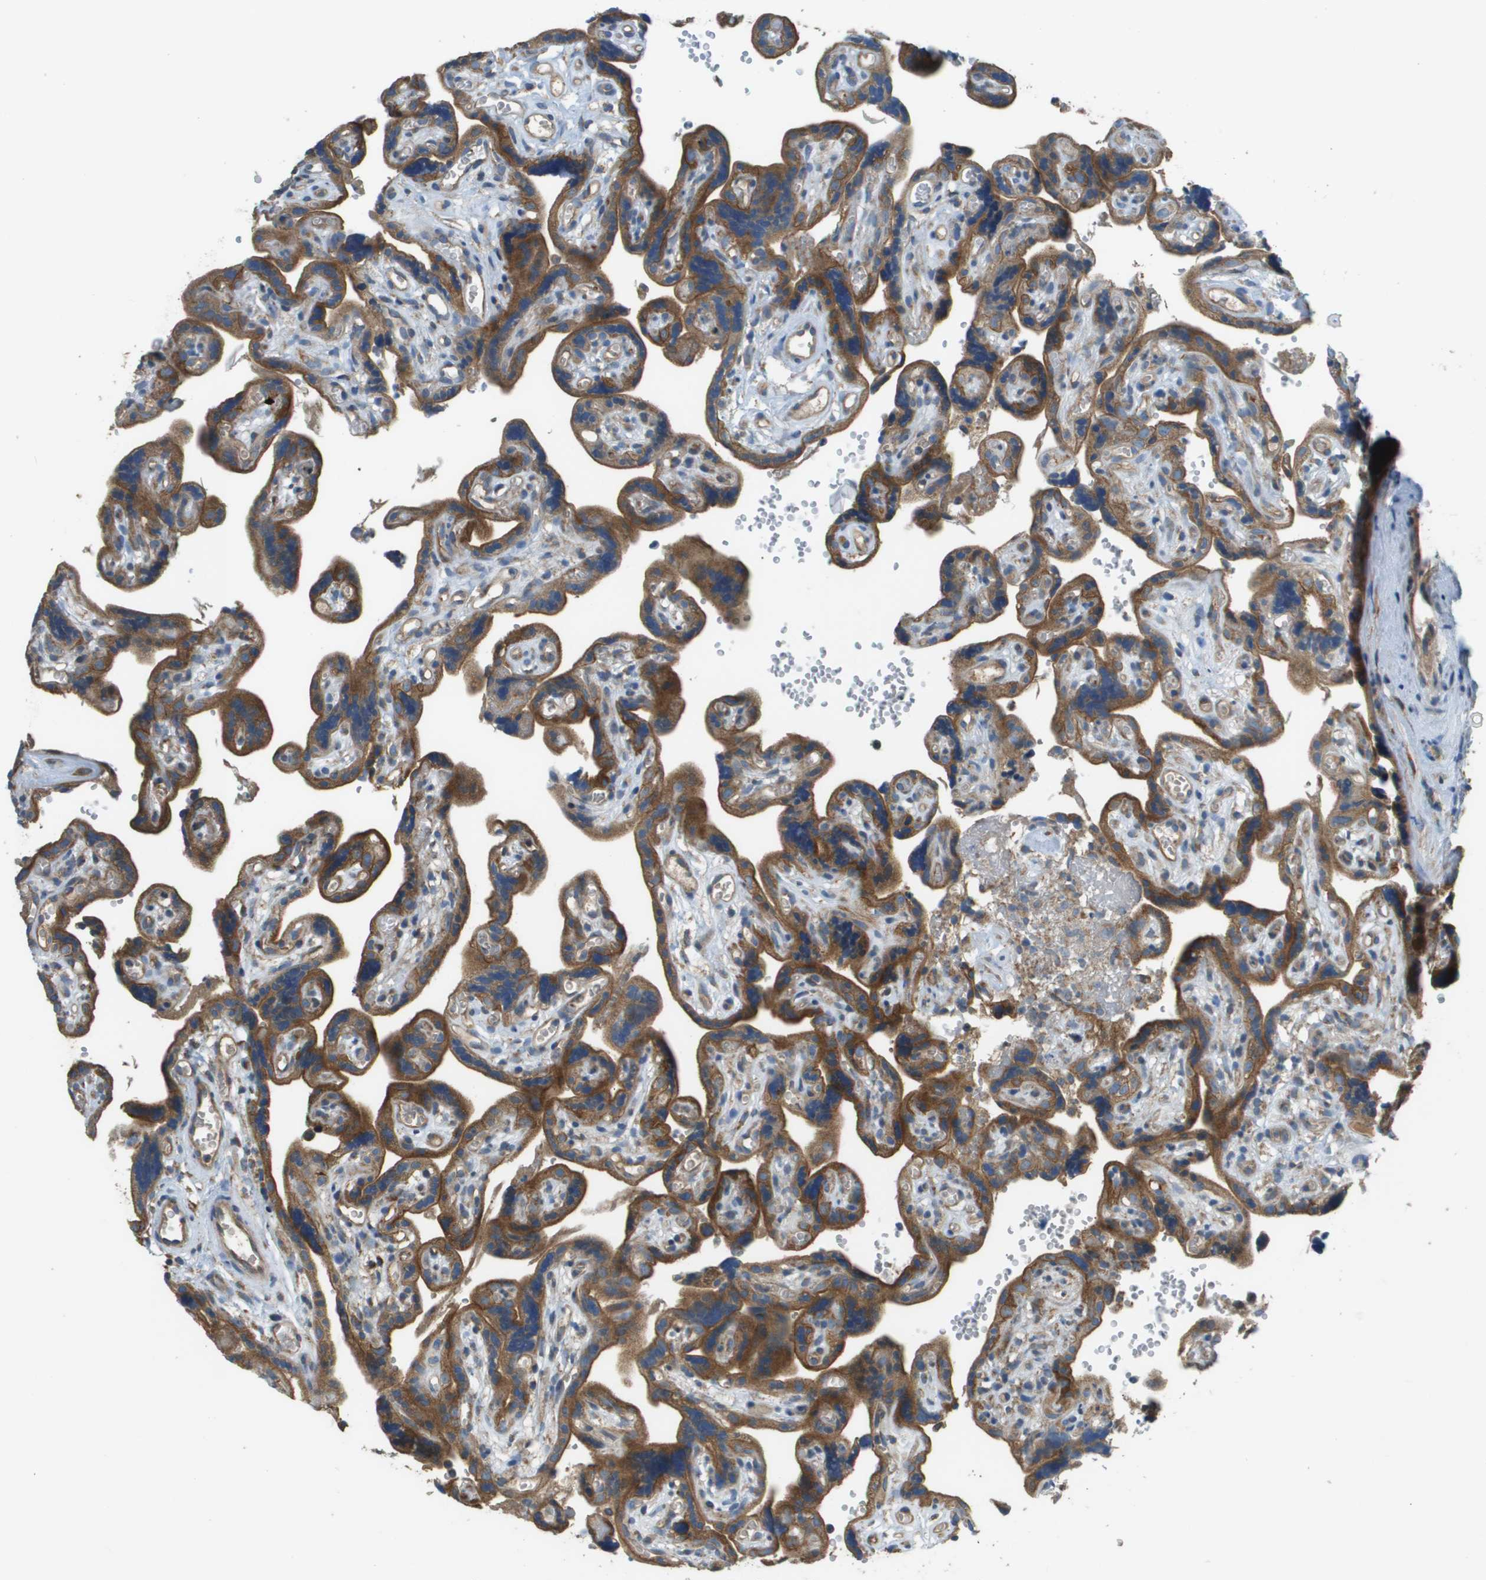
{"staining": {"intensity": "strong", "quantity": "<25%", "location": "cytoplasmic/membranous"}, "tissue": "placenta", "cell_type": "Decidual cells", "image_type": "normal", "snomed": [{"axis": "morphology", "description": "Normal tissue, NOS"}, {"axis": "topography", "description": "Placenta"}], "caption": "Strong cytoplasmic/membranous staining for a protein is appreciated in approximately <25% of decidual cells of normal placenta using IHC.", "gene": "NRK", "patient": {"sex": "female", "age": 30}}